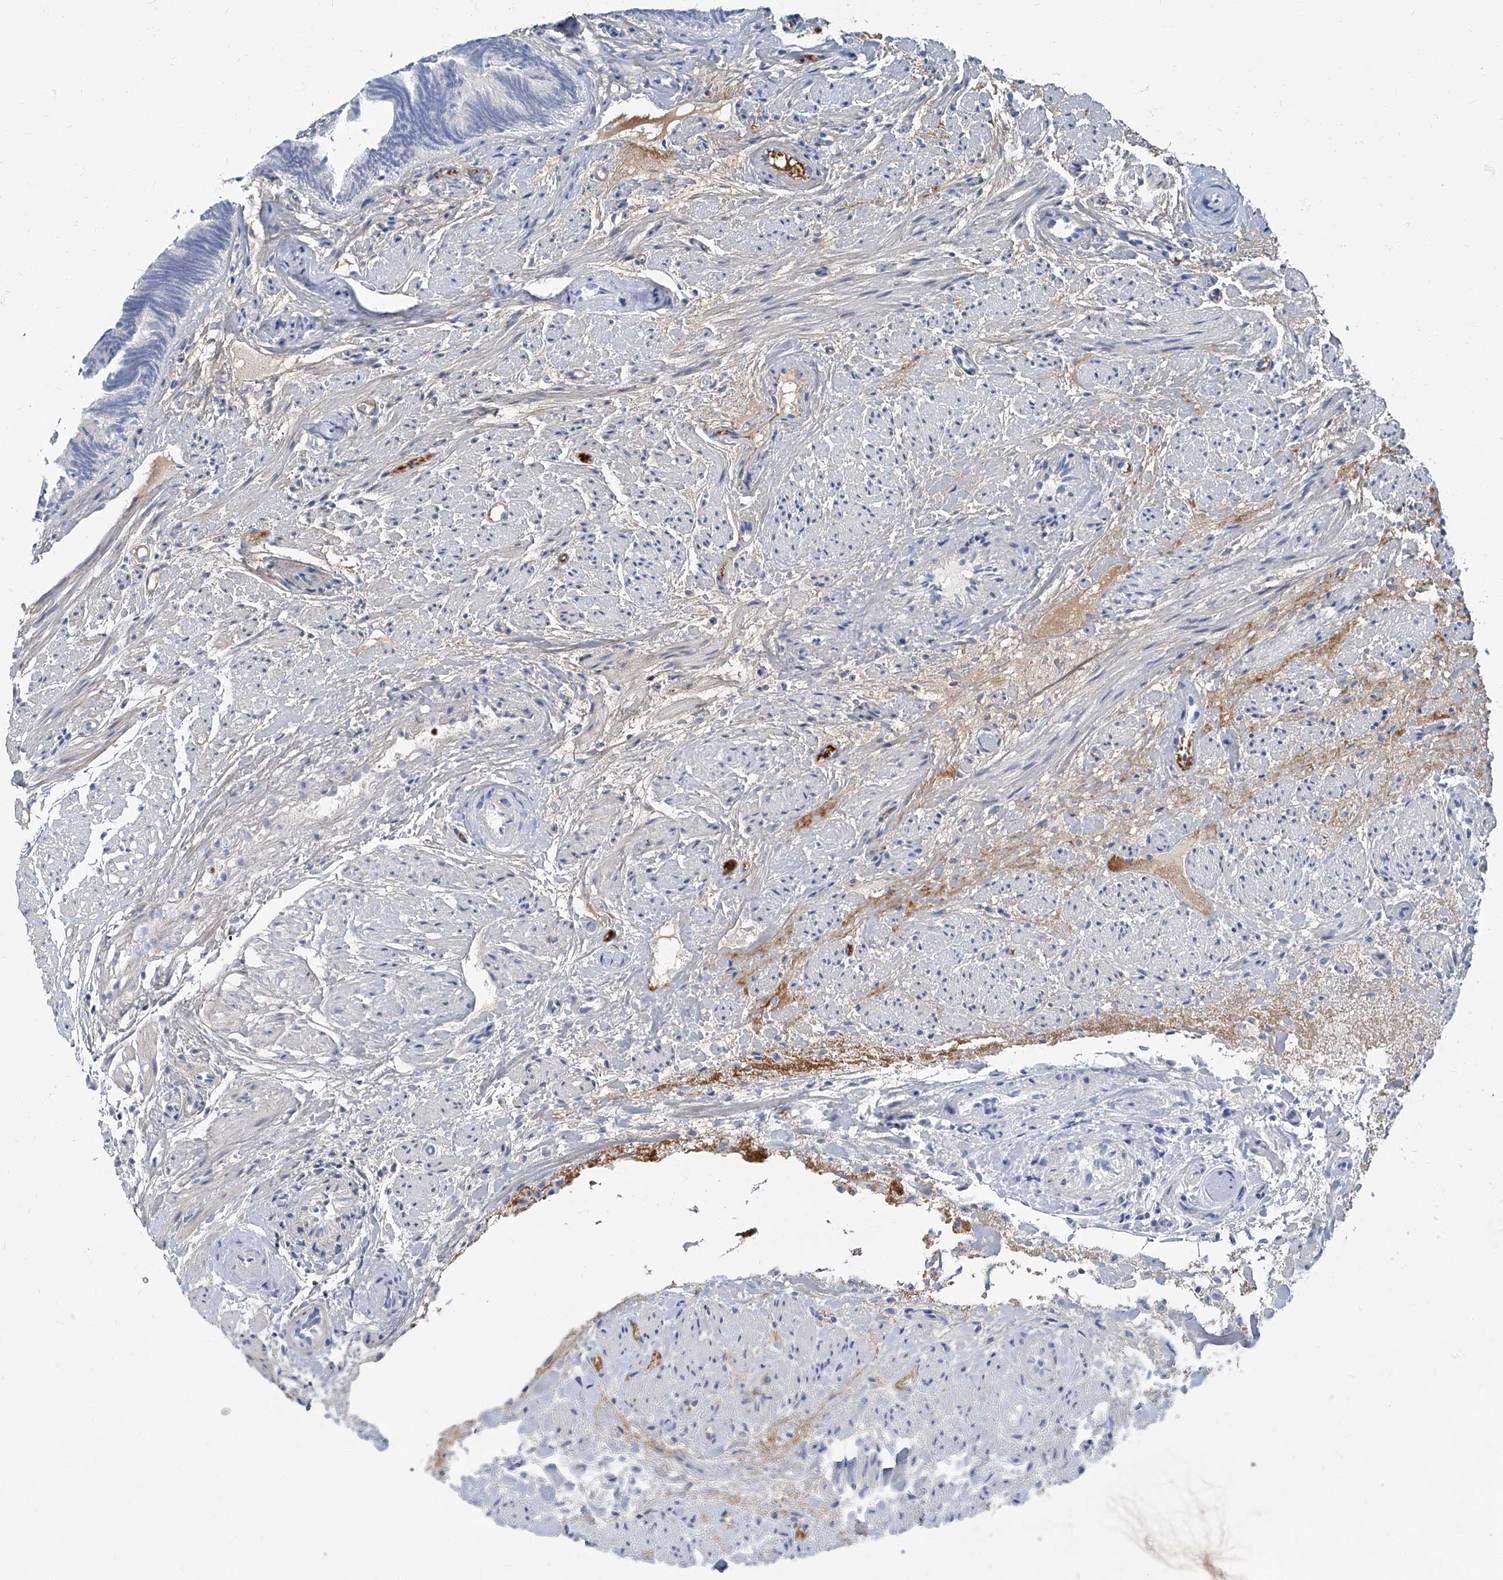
{"staining": {"intensity": "negative", "quantity": "none", "location": "none"}, "tissue": "fallopian tube", "cell_type": "Glandular cells", "image_type": "normal", "snomed": [{"axis": "morphology", "description": "Normal tissue, NOS"}, {"axis": "topography", "description": "Fallopian tube"}], "caption": "Immunohistochemistry (IHC) image of unremarkable fallopian tube stained for a protein (brown), which exhibits no expression in glandular cells.", "gene": "HOXA3", "patient": {"sex": "female", "age": 39}}